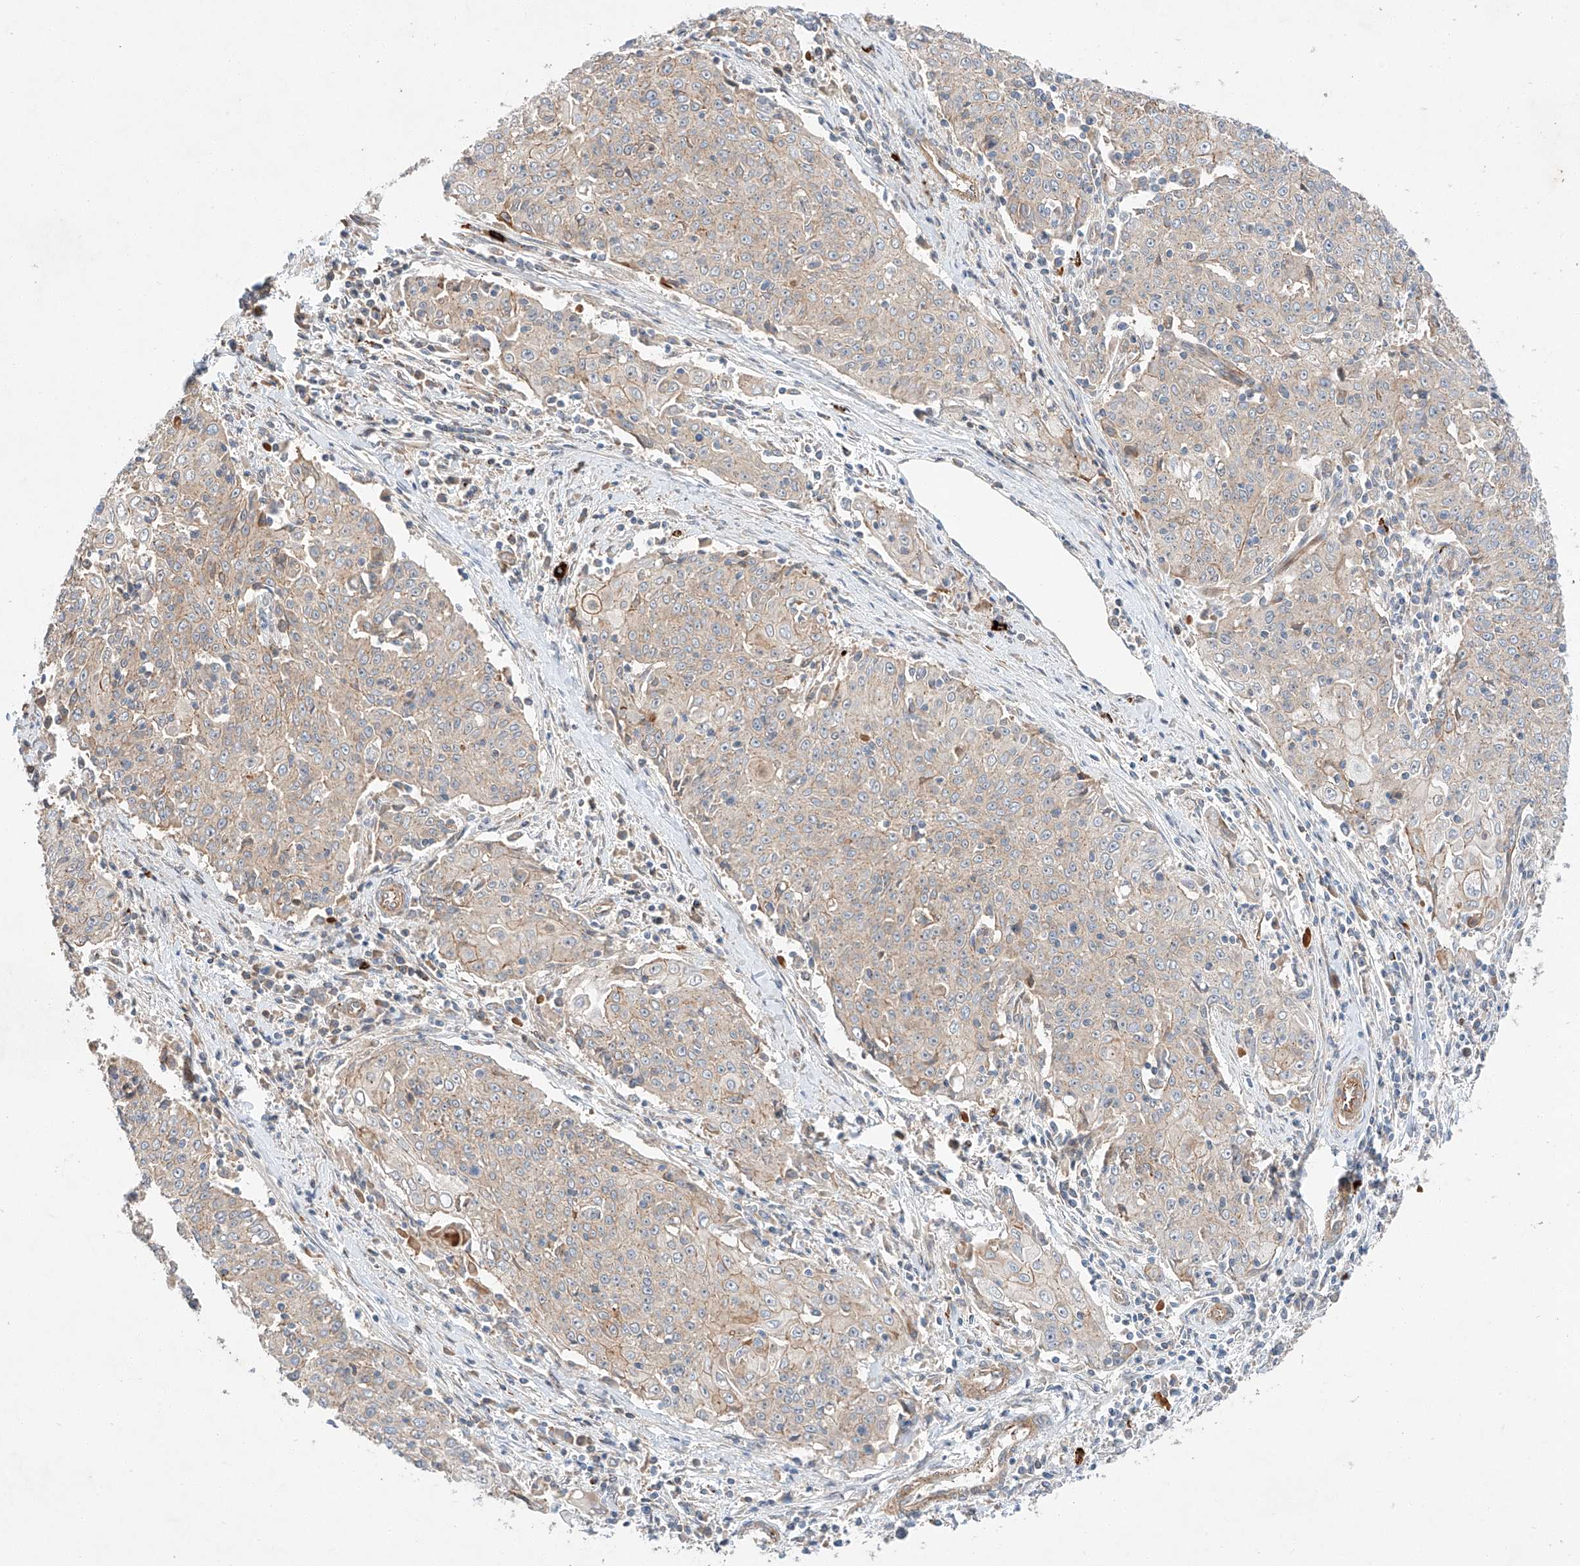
{"staining": {"intensity": "moderate", "quantity": "<25%", "location": "cytoplasmic/membranous"}, "tissue": "cervical cancer", "cell_type": "Tumor cells", "image_type": "cancer", "snomed": [{"axis": "morphology", "description": "Squamous cell carcinoma, NOS"}, {"axis": "topography", "description": "Cervix"}], "caption": "DAB (3,3'-diaminobenzidine) immunohistochemical staining of human squamous cell carcinoma (cervical) exhibits moderate cytoplasmic/membranous protein expression in about <25% of tumor cells. (brown staining indicates protein expression, while blue staining denotes nuclei).", "gene": "MINDY4", "patient": {"sex": "female", "age": 48}}